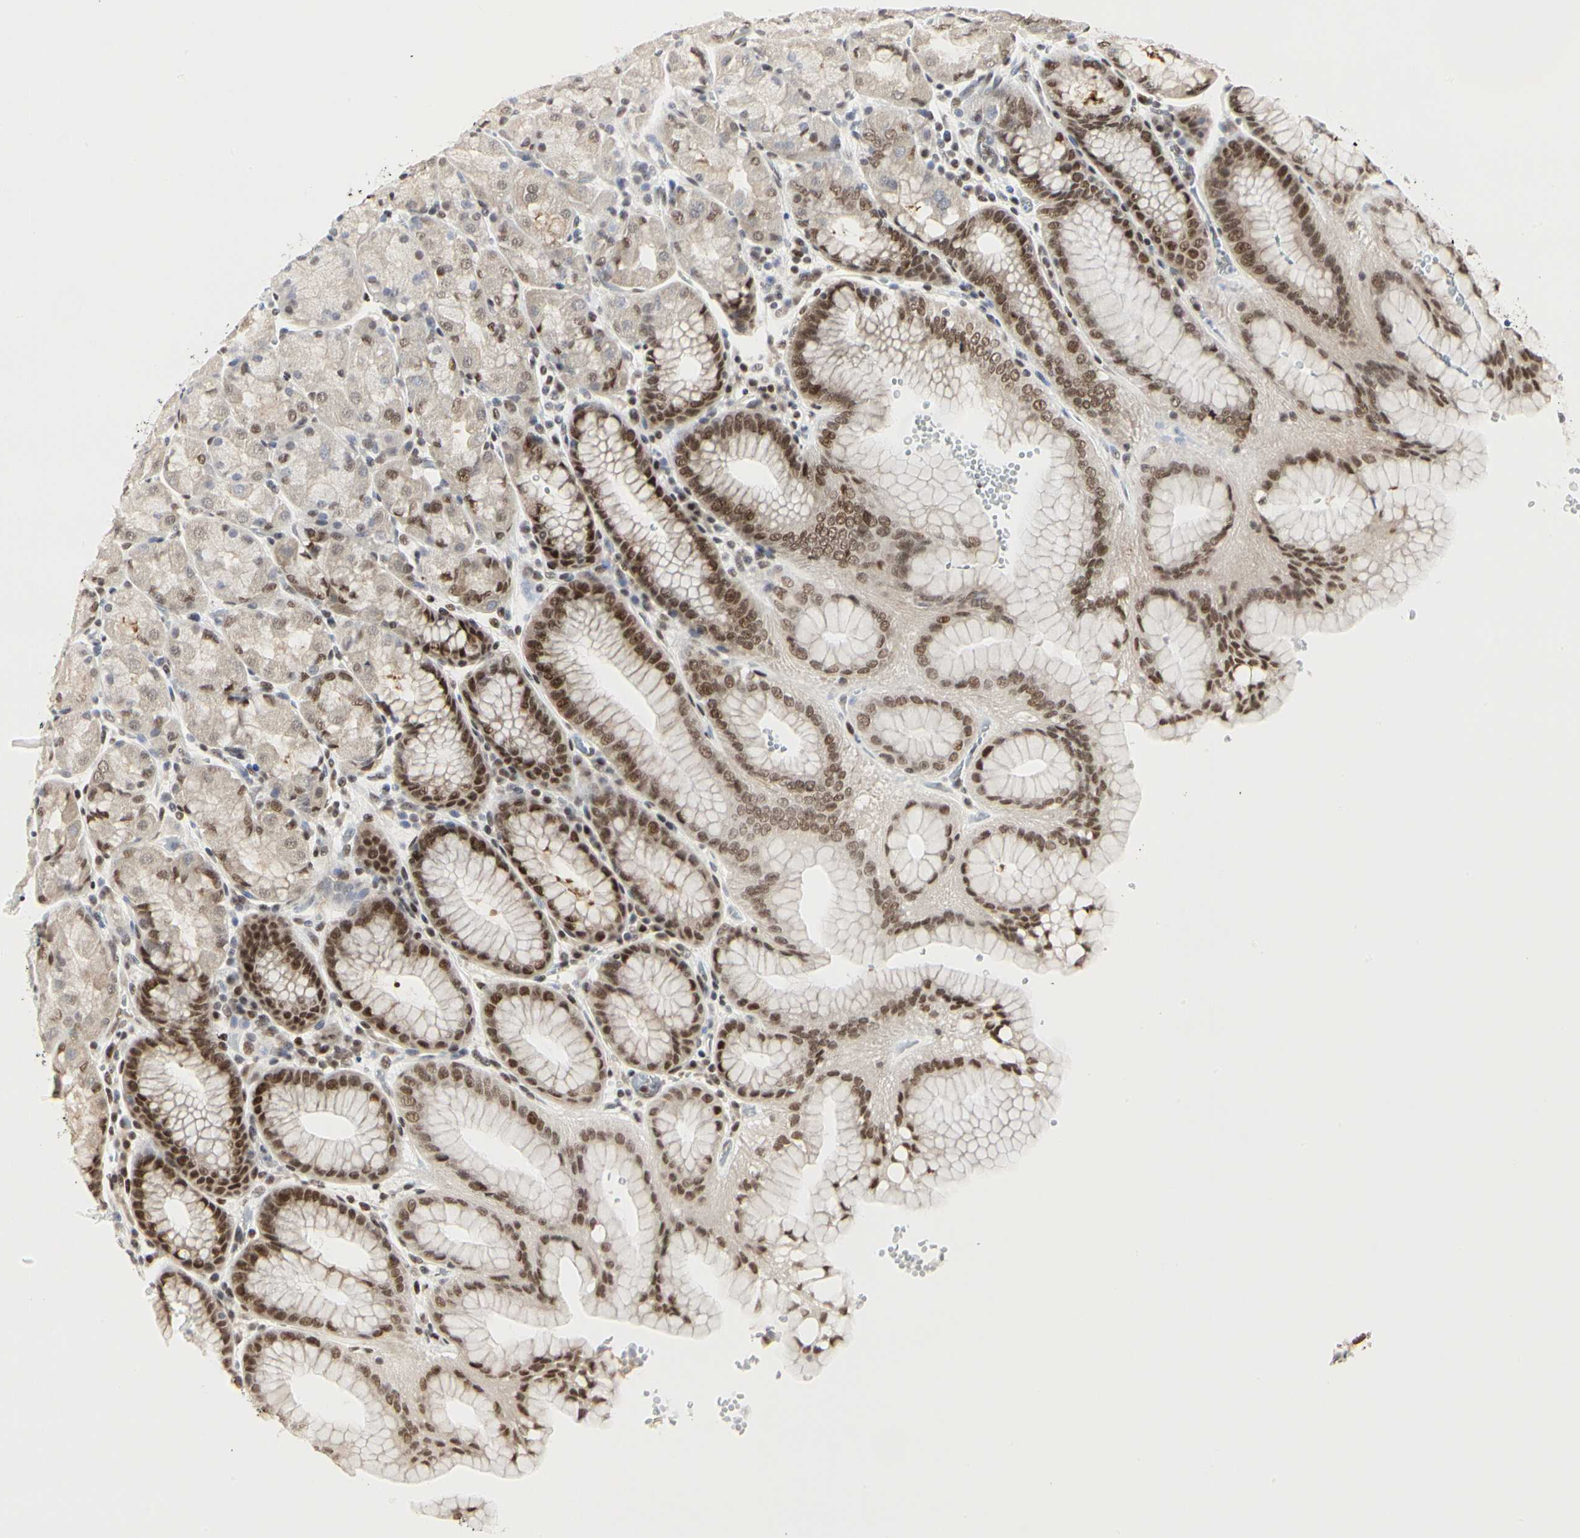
{"staining": {"intensity": "moderate", "quantity": ">75%", "location": "nuclear"}, "tissue": "stomach", "cell_type": "Glandular cells", "image_type": "normal", "snomed": [{"axis": "morphology", "description": "Normal tissue, NOS"}, {"axis": "topography", "description": "Stomach, upper"}, {"axis": "topography", "description": "Stomach"}], "caption": "Stomach stained with immunohistochemistry (IHC) displays moderate nuclear positivity in approximately >75% of glandular cells.", "gene": "PRMT3", "patient": {"sex": "male", "age": 76}}